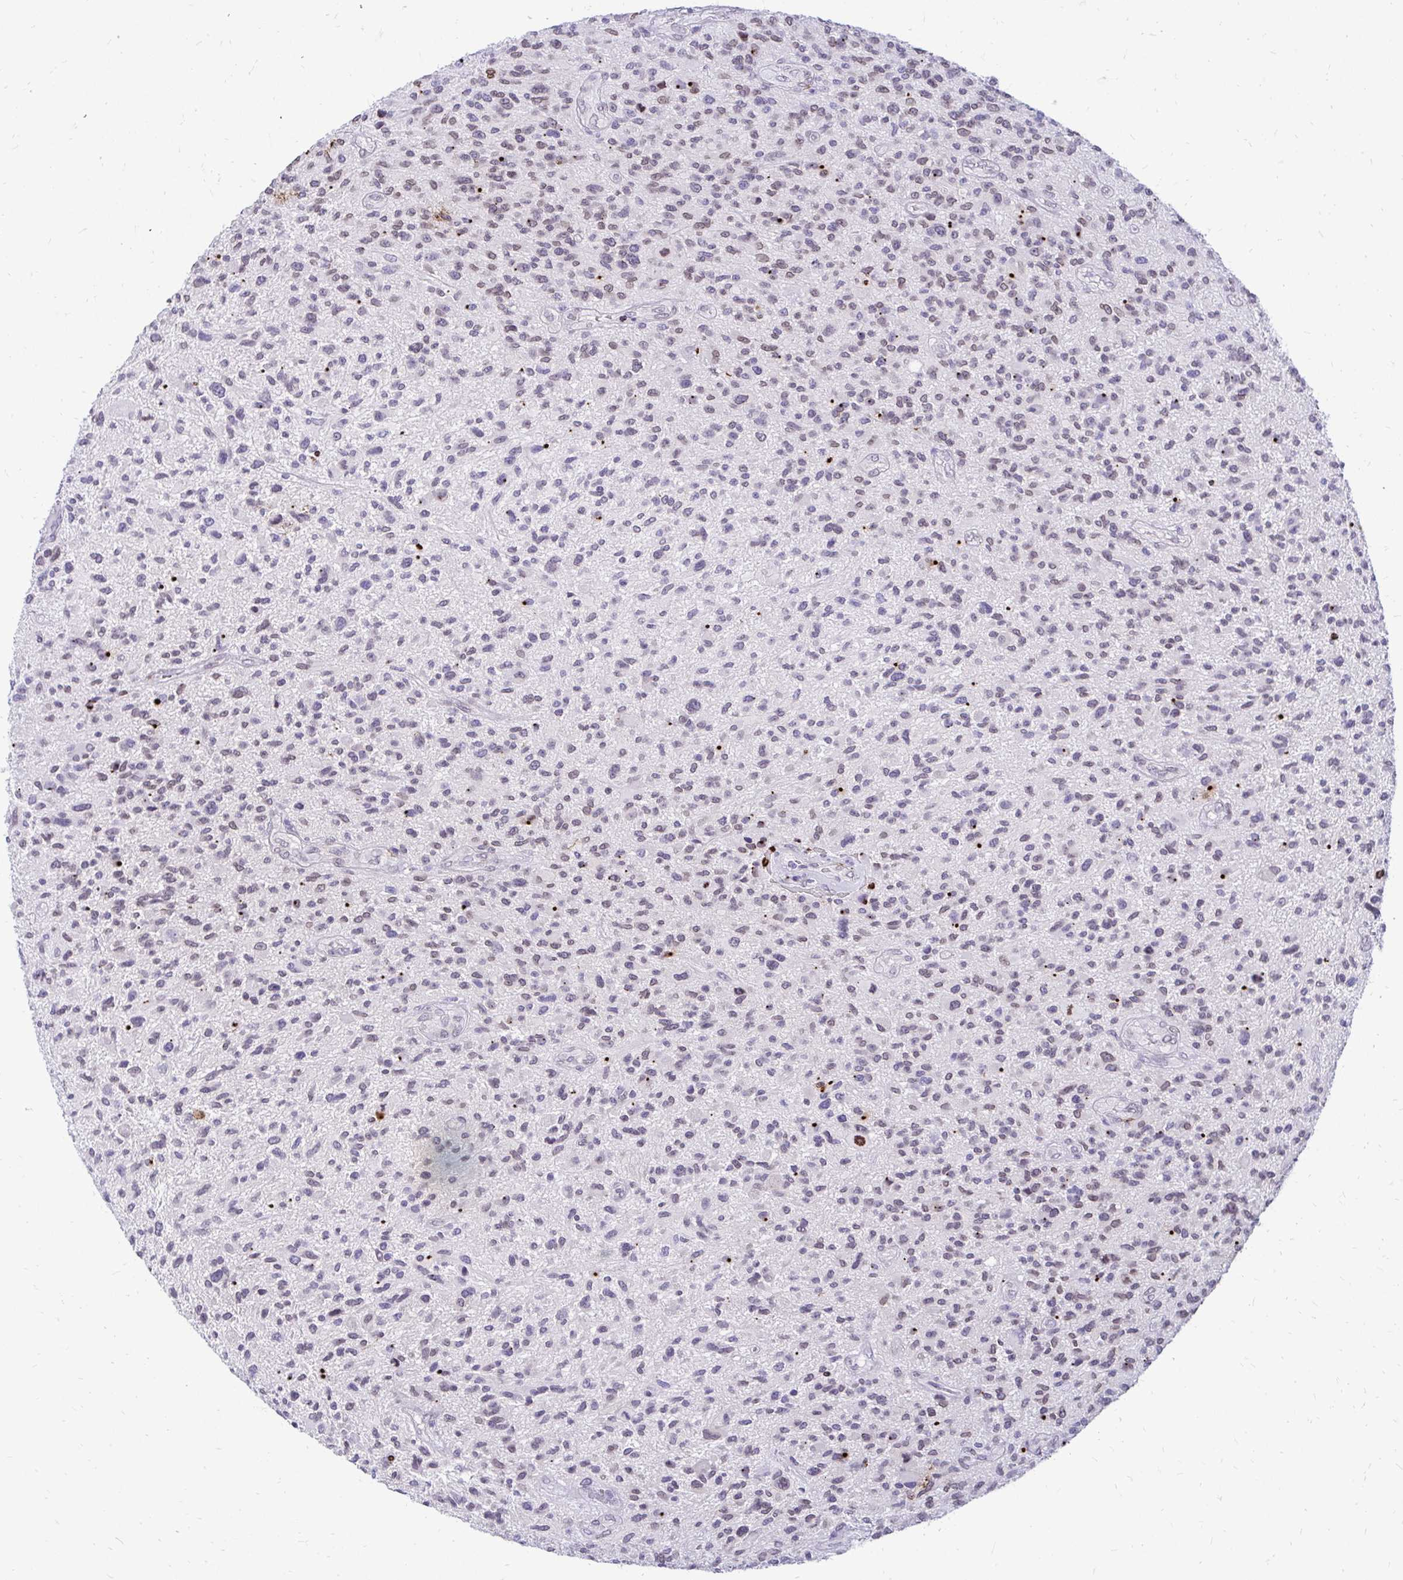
{"staining": {"intensity": "negative", "quantity": "none", "location": "none"}, "tissue": "glioma", "cell_type": "Tumor cells", "image_type": "cancer", "snomed": [{"axis": "morphology", "description": "Glioma, malignant, High grade"}, {"axis": "topography", "description": "Brain"}], "caption": "A high-resolution photomicrograph shows immunohistochemistry staining of glioma, which displays no significant expression in tumor cells.", "gene": "BANF1", "patient": {"sex": "male", "age": 47}}